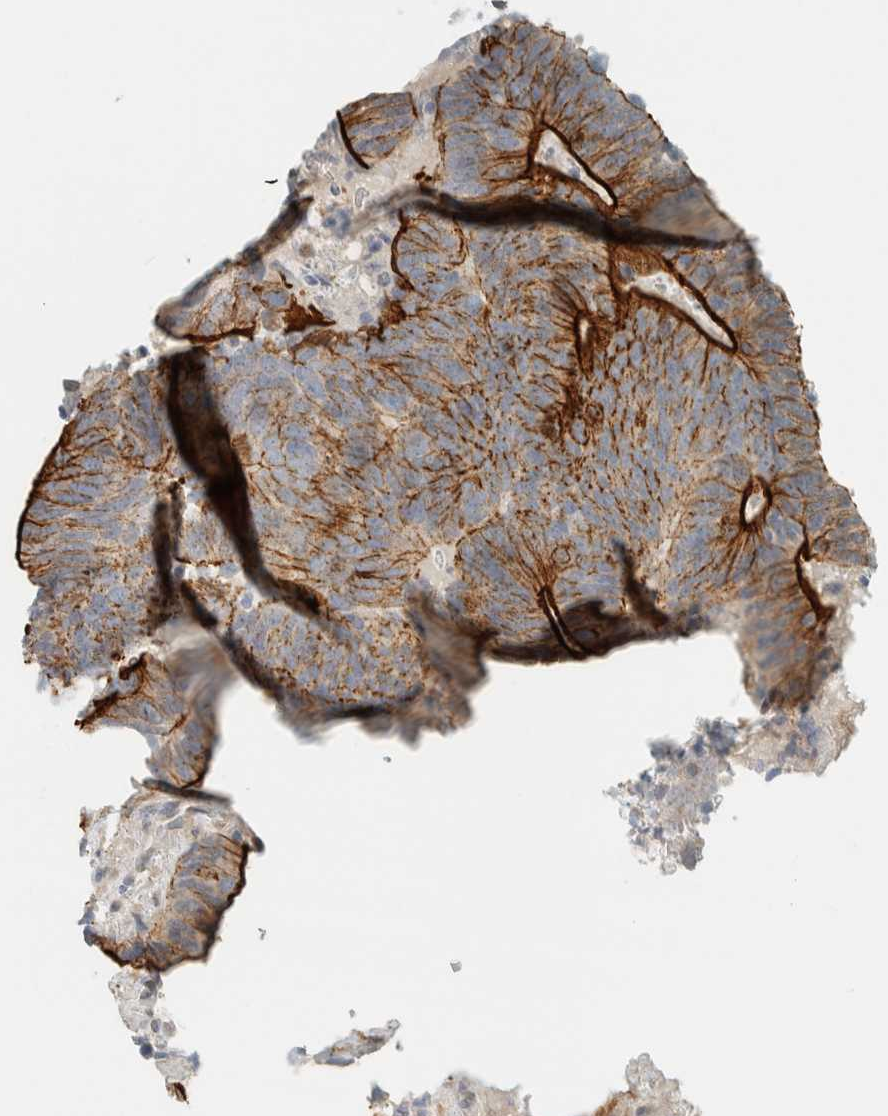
{"staining": {"intensity": "strong", "quantity": "25%-75%", "location": "cytoplasmic/membranous"}, "tissue": "colorectal cancer", "cell_type": "Tumor cells", "image_type": "cancer", "snomed": [{"axis": "morphology", "description": "Adenocarcinoma, NOS"}, {"axis": "topography", "description": "Colon"}], "caption": "A high amount of strong cytoplasmic/membranous positivity is appreciated in approximately 25%-75% of tumor cells in adenocarcinoma (colorectal) tissue.", "gene": "C1QTNF12", "patient": {"sex": "male", "age": 56}}